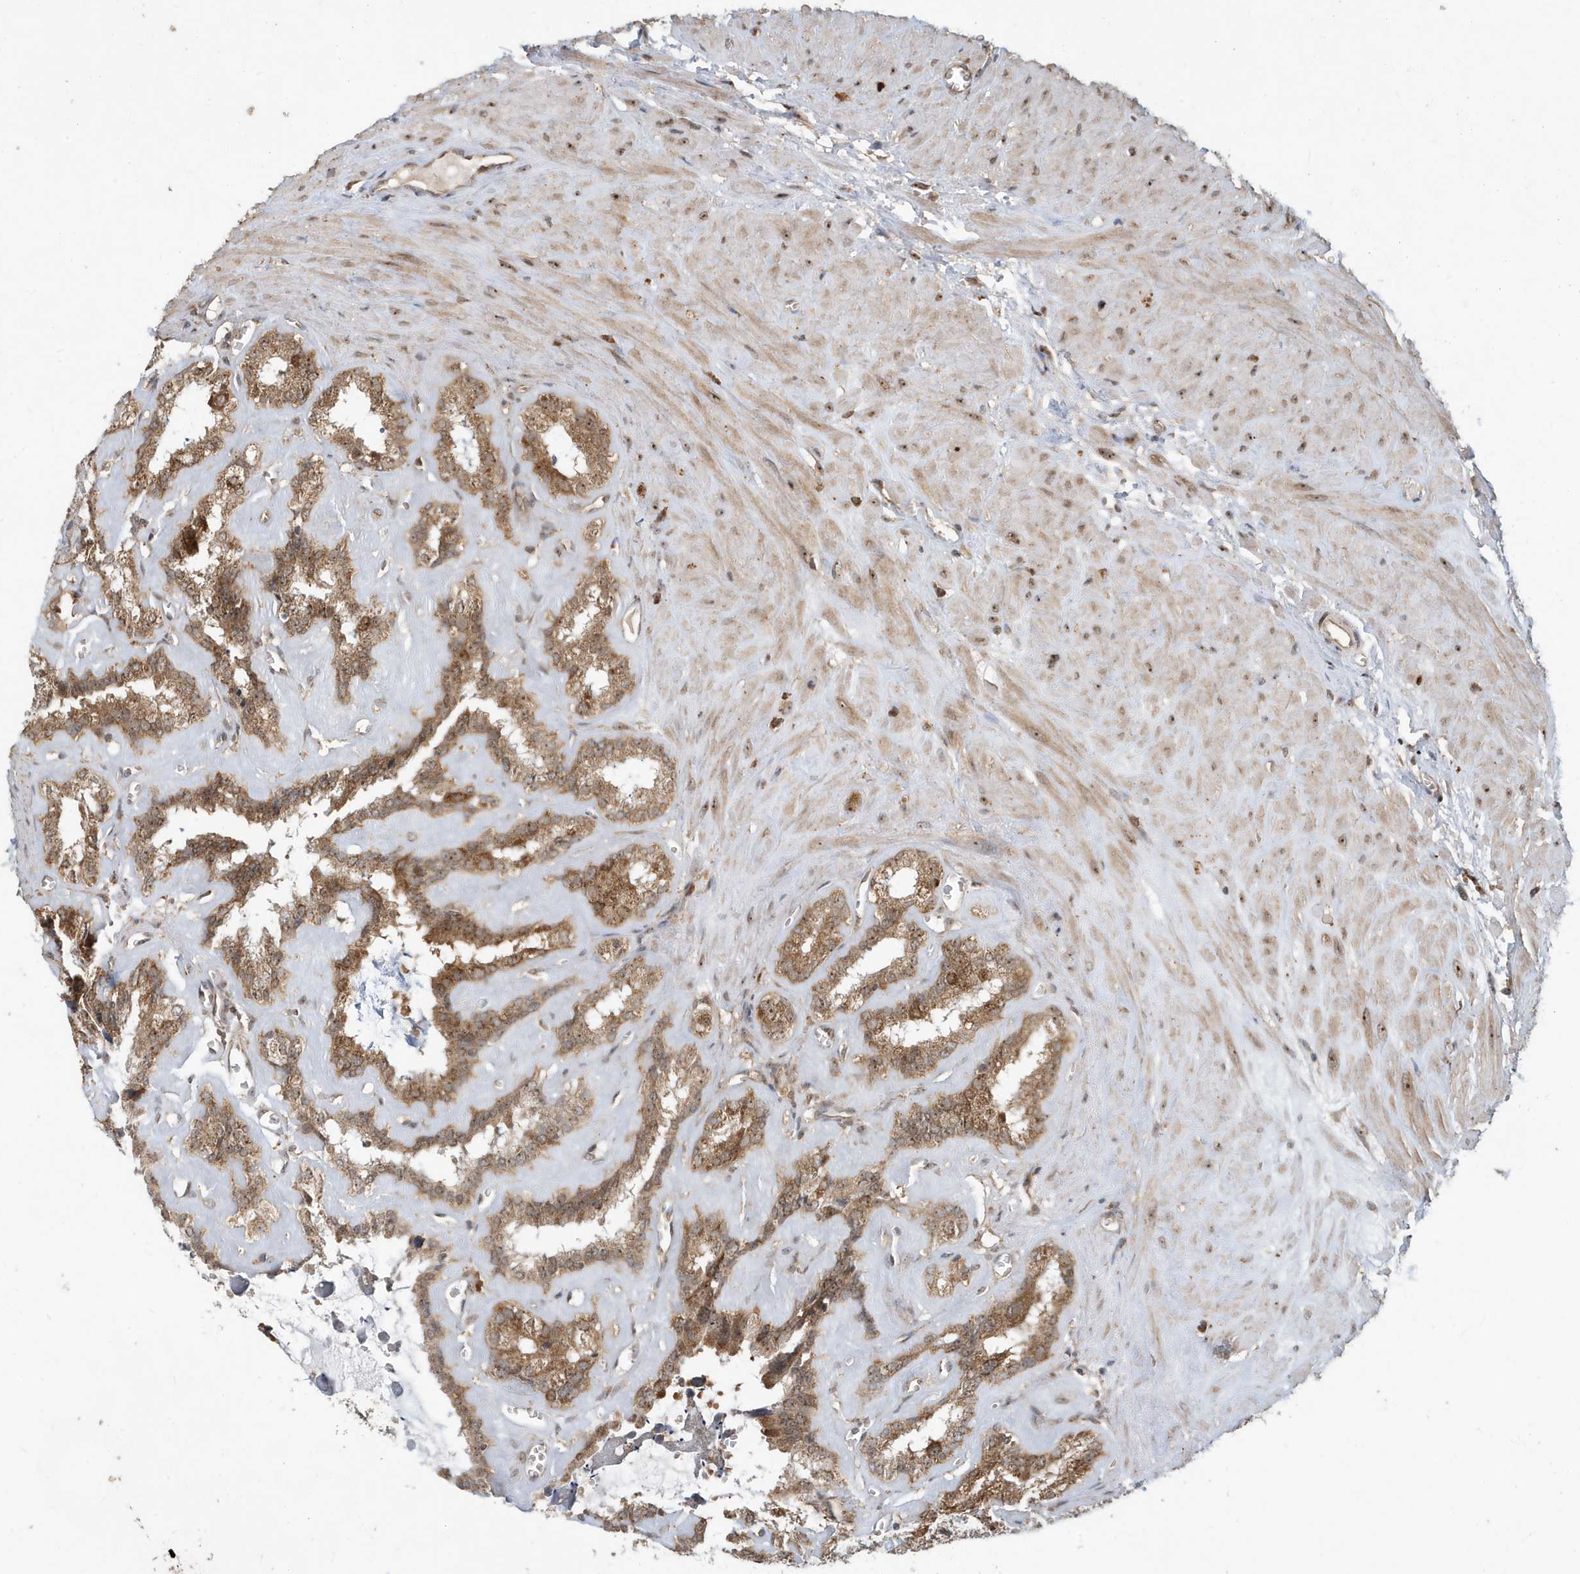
{"staining": {"intensity": "moderate", "quantity": ">75%", "location": "cytoplasmic/membranous,nuclear"}, "tissue": "seminal vesicle", "cell_type": "Glandular cells", "image_type": "normal", "snomed": [{"axis": "morphology", "description": "Normal tissue, NOS"}, {"axis": "topography", "description": "Prostate"}, {"axis": "topography", "description": "Seminal veicle"}], "caption": "A brown stain labels moderate cytoplasmic/membranous,nuclear staining of a protein in glandular cells of normal human seminal vesicle.", "gene": "ABCB9", "patient": {"sex": "male", "age": 59}}